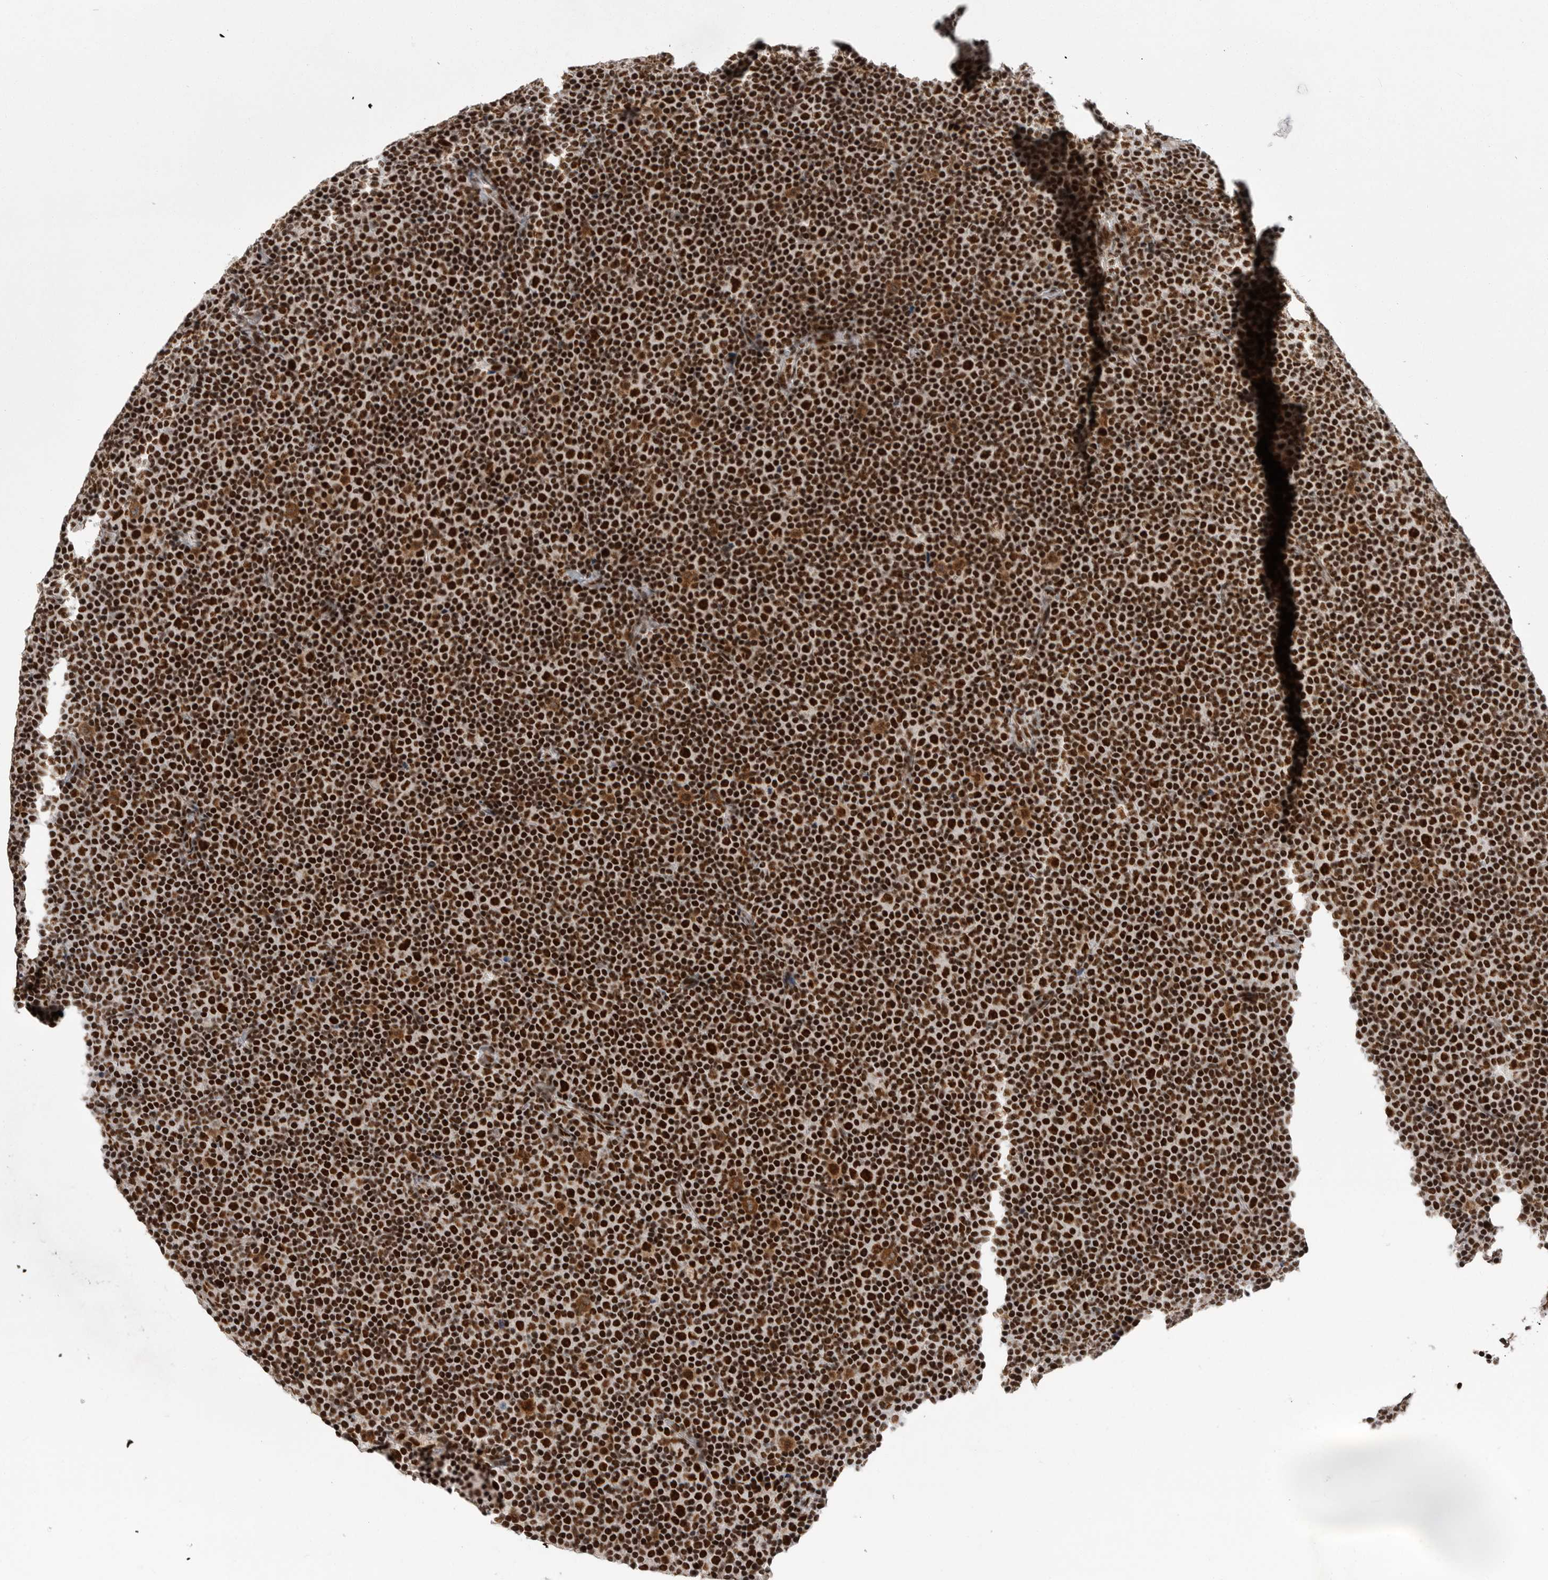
{"staining": {"intensity": "strong", "quantity": ">75%", "location": "cytoplasmic/membranous,nuclear"}, "tissue": "lymphoma", "cell_type": "Tumor cells", "image_type": "cancer", "snomed": [{"axis": "morphology", "description": "Malignant lymphoma, non-Hodgkin's type, Low grade"}, {"axis": "topography", "description": "Lymph node"}], "caption": "Immunohistochemical staining of lymphoma shows high levels of strong cytoplasmic/membranous and nuclear protein positivity in approximately >75% of tumor cells. The staining is performed using DAB (3,3'-diaminobenzidine) brown chromogen to label protein expression. The nuclei are counter-stained blue using hematoxylin.", "gene": "PPP1R8", "patient": {"sex": "female", "age": 67}}